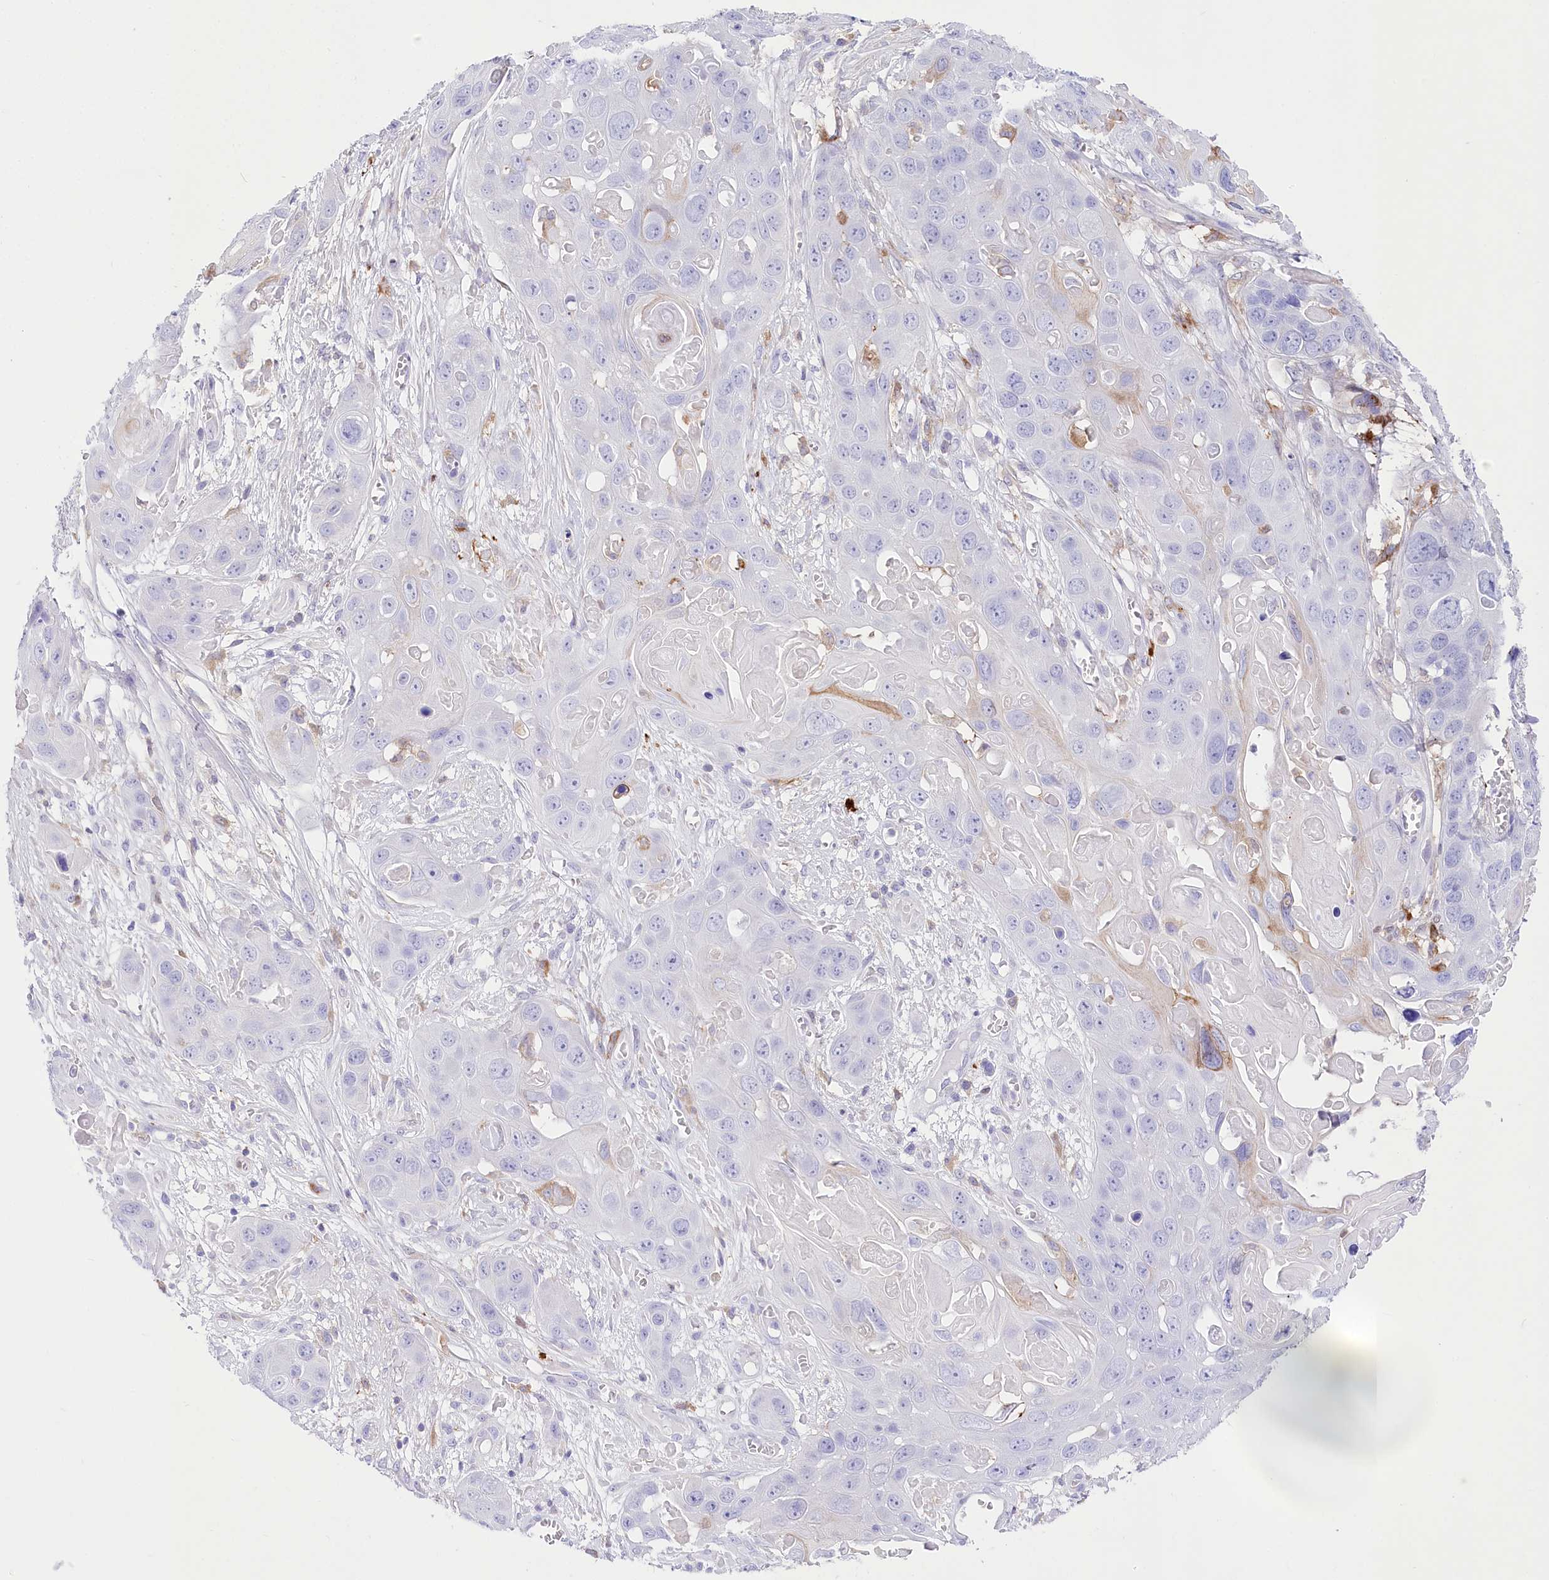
{"staining": {"intensity": "negative", "quantity": "none", "location": "none"}, "tissue": "skin cancer", "cell_type": "Tumor cells", "image_type": "cancer", "snomed": [{"axis": "morphology", "description": "Squamous cell carcinoma, NOS"}, {"axis": "topography", "description": "Skin"}], "caption": "Image shows no protein expression in tumor cells of skin squamous cell carcinoma tissue.", "gene": "DNAJC19", "patient": {"sex": "male", "age": 55}}